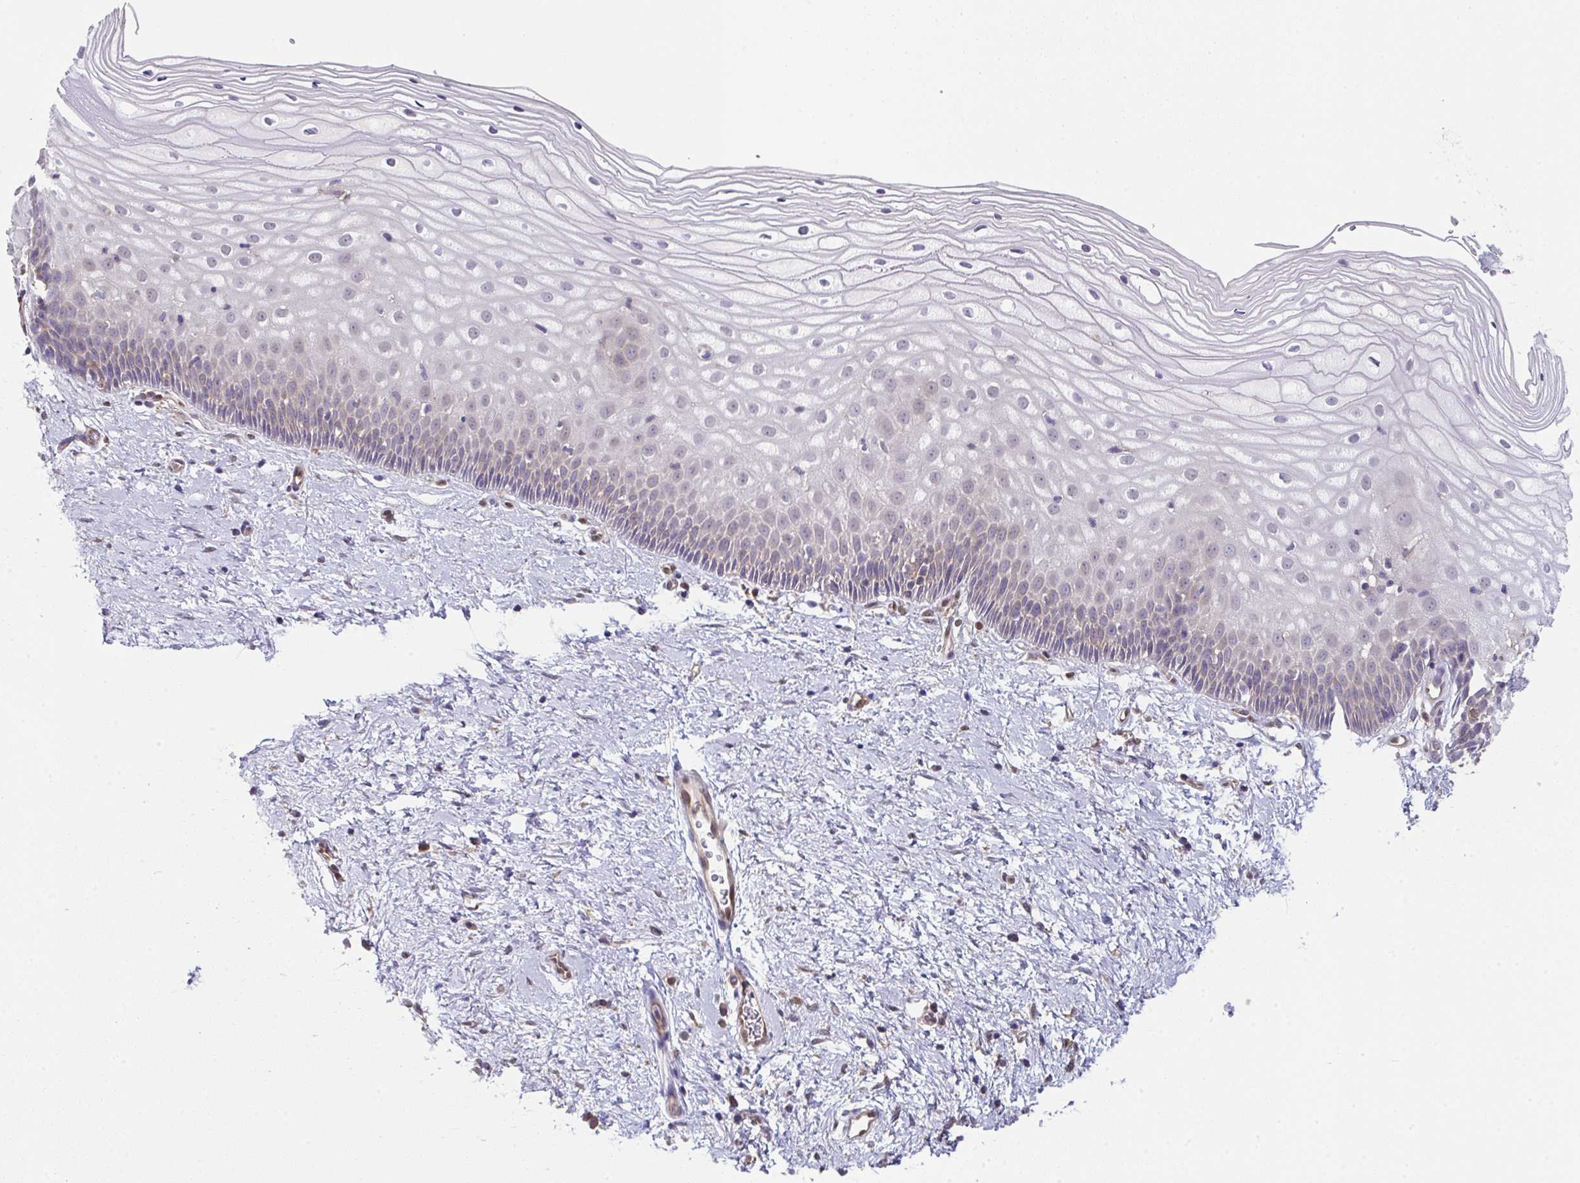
{"staining": {"intensity": "weak", "quantity": "<25%", "location": "cytoplasmic/membranous"}, "tissue": "cervix", "cell_type": "Glandular cells", "image_type": "normal", "snomed": [{"axis": "morphology", "description": "Normal tissue, NOS"}, {"axis": "topography", "description": "Cervix"}], "caption": "There is no significant staining in glandular cells of cervix. (Stains: DAB IHC with hematoxylin counter stain, Microscopy: brightfield microscopy at high magnification).", "gene": "ALDH16A1", "patient": {"sex": "female", "age": 36}}